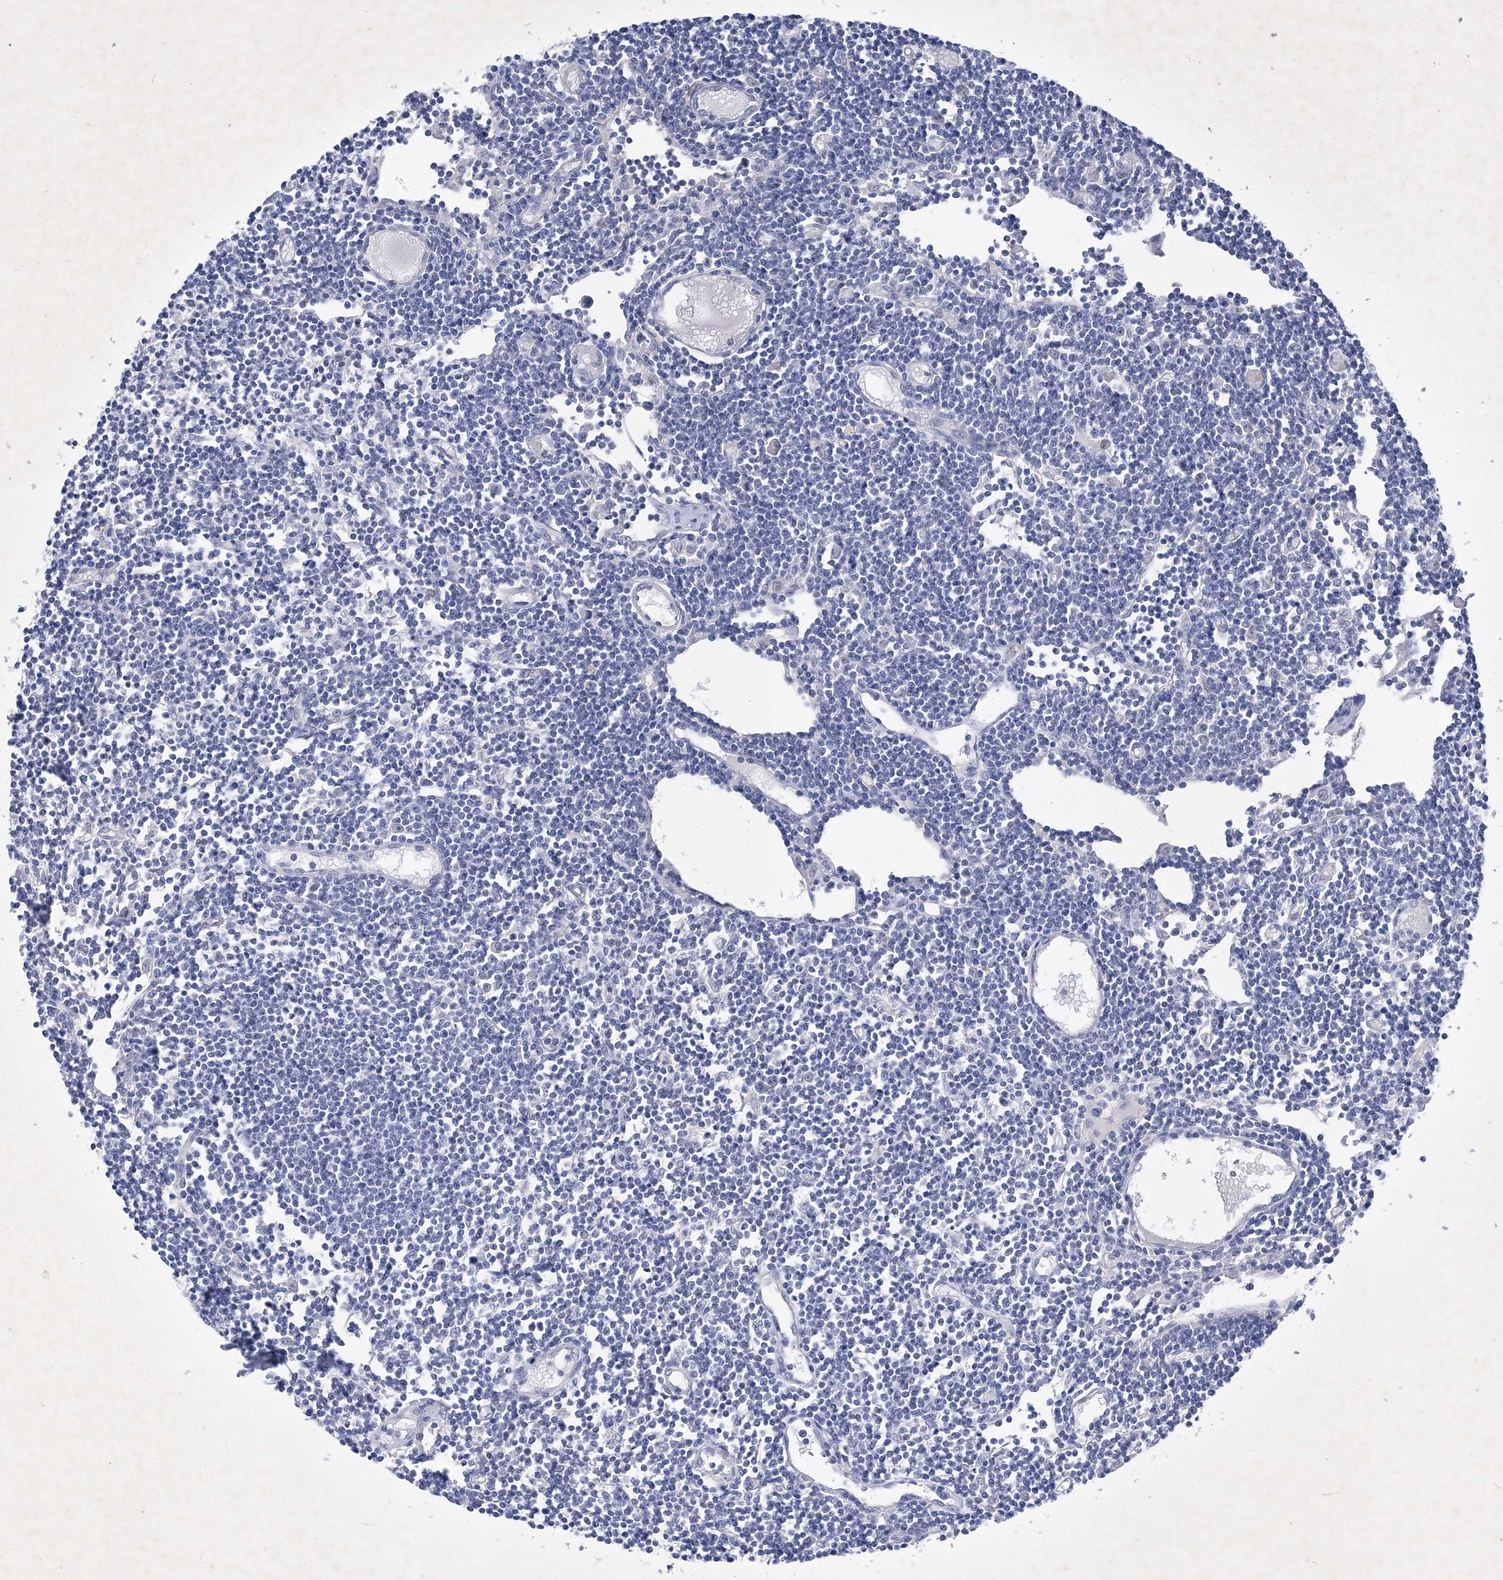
{"staining": {"intensity": "negative", "quantity": "none", "location": "none"}, "tissue": "lymph node", "cell_type": "Germinal center cells", "image_type": "normal", "snomed": [{"axis": "morphology", "description": "Normal tissue, NOS"}, {"axis": "topography", "description": "Lymph node"}], "caption": "Lymph node was stained to show a protein in brown. There is no significant staining in germinal center cells. Brightfield microscopy of IHC stained with DAB (brown) and hematoxylin (blue), captured at high magnification.", "gene": "GPN1", "patient": {"sex": "female", "age": 11}}